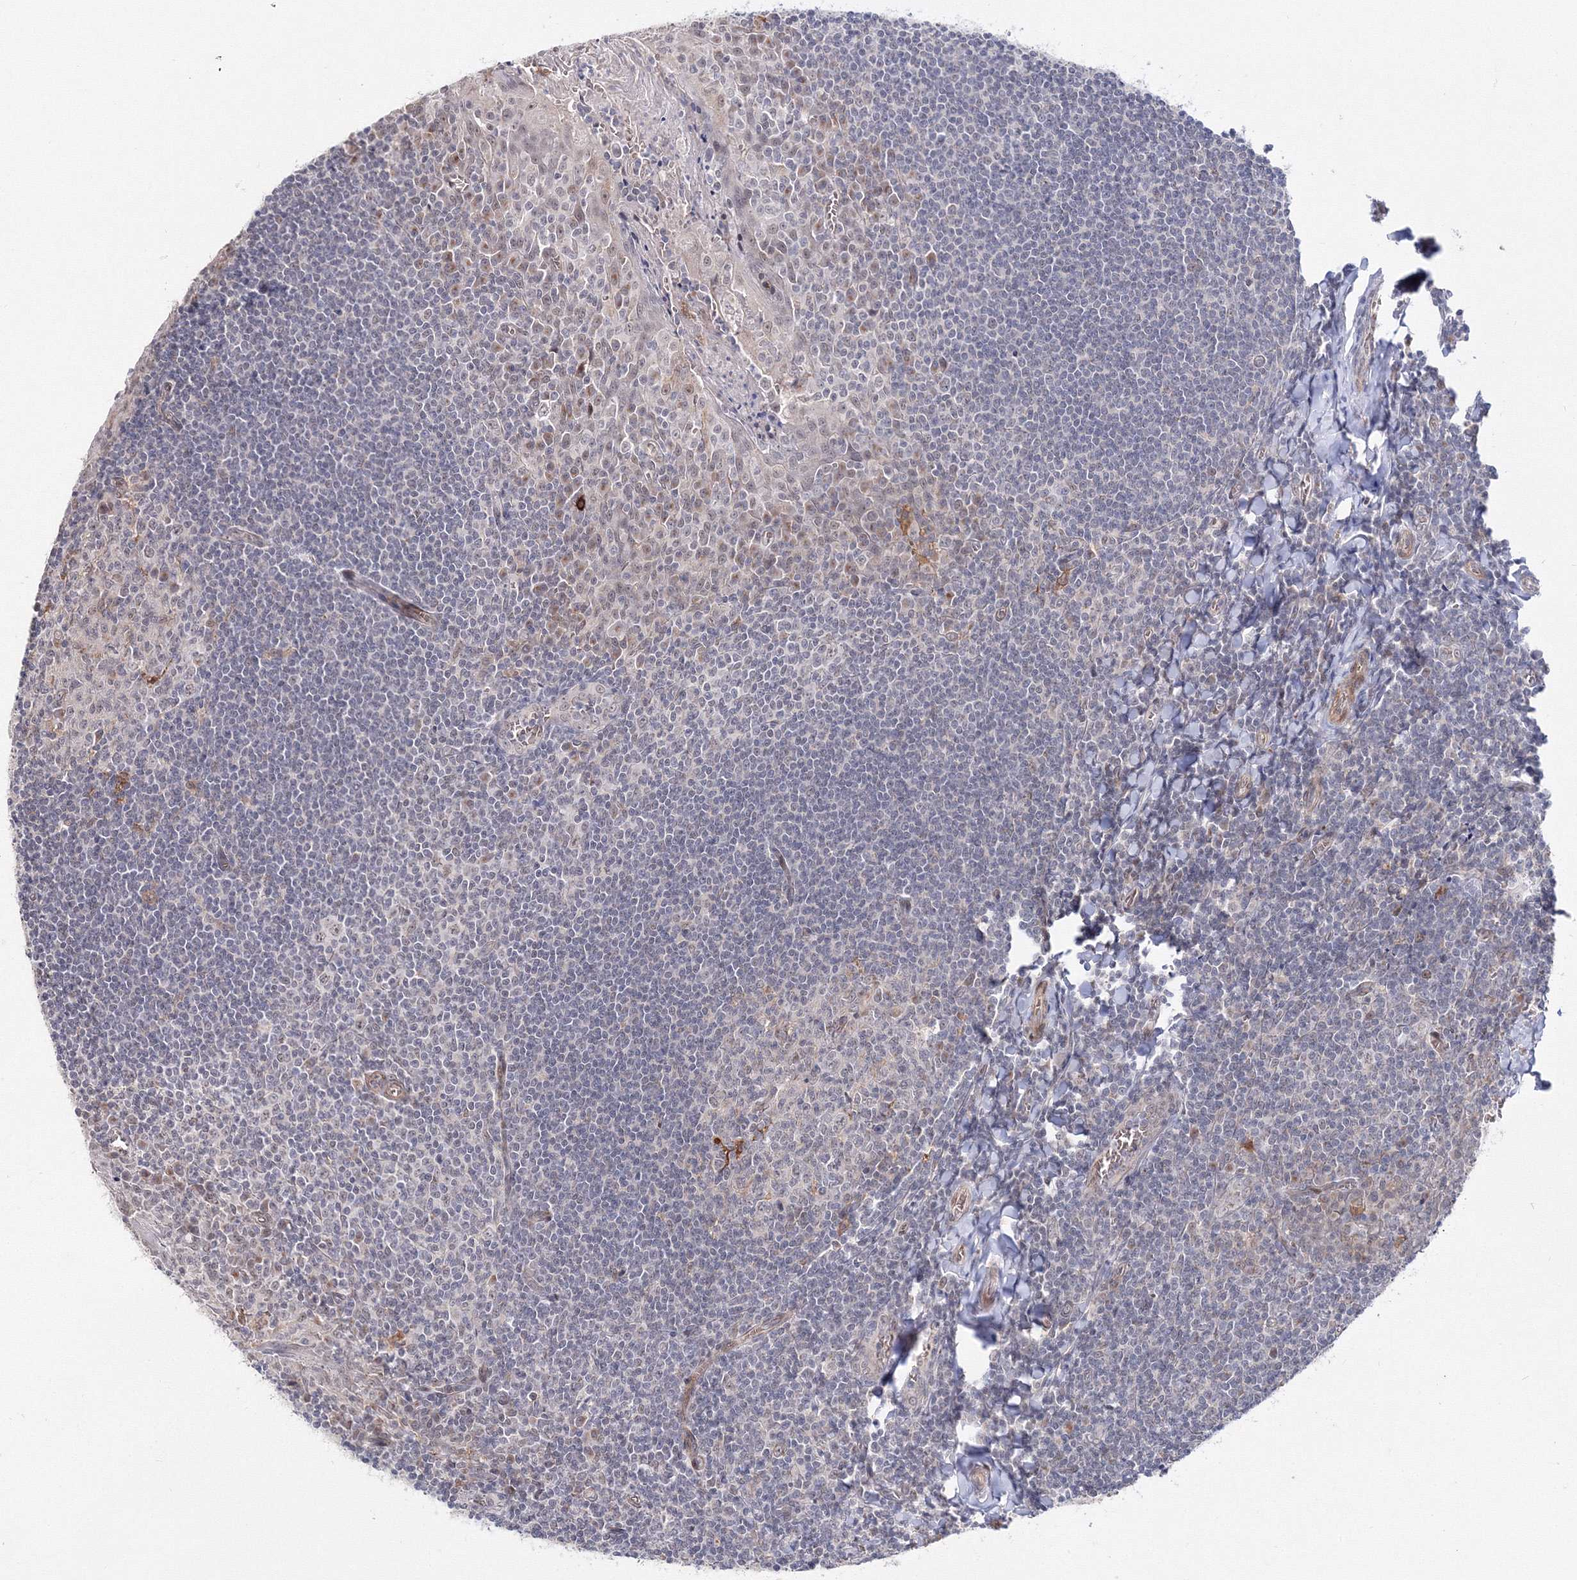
{"staining": {"intensity": "negative", "quantity": "none", "location": "none"}, "tissue": "tonsil", "cell_type": "Germinal center cells", "image_type": "normal", "snomed": [{"axis": "morphology", "description": "Normal tissue, NOS"}, {"axis": "topography", "description": "Tonsil"}], "caption": "This image is of unremarkable tonsil stained with immunohistochemistry to label a protein in brown with the nuclei are counter-stained blue. There is no staining in germinal center cells.", "gene": "C11orf52", "patient": {"sex": "male", "age": 27}}